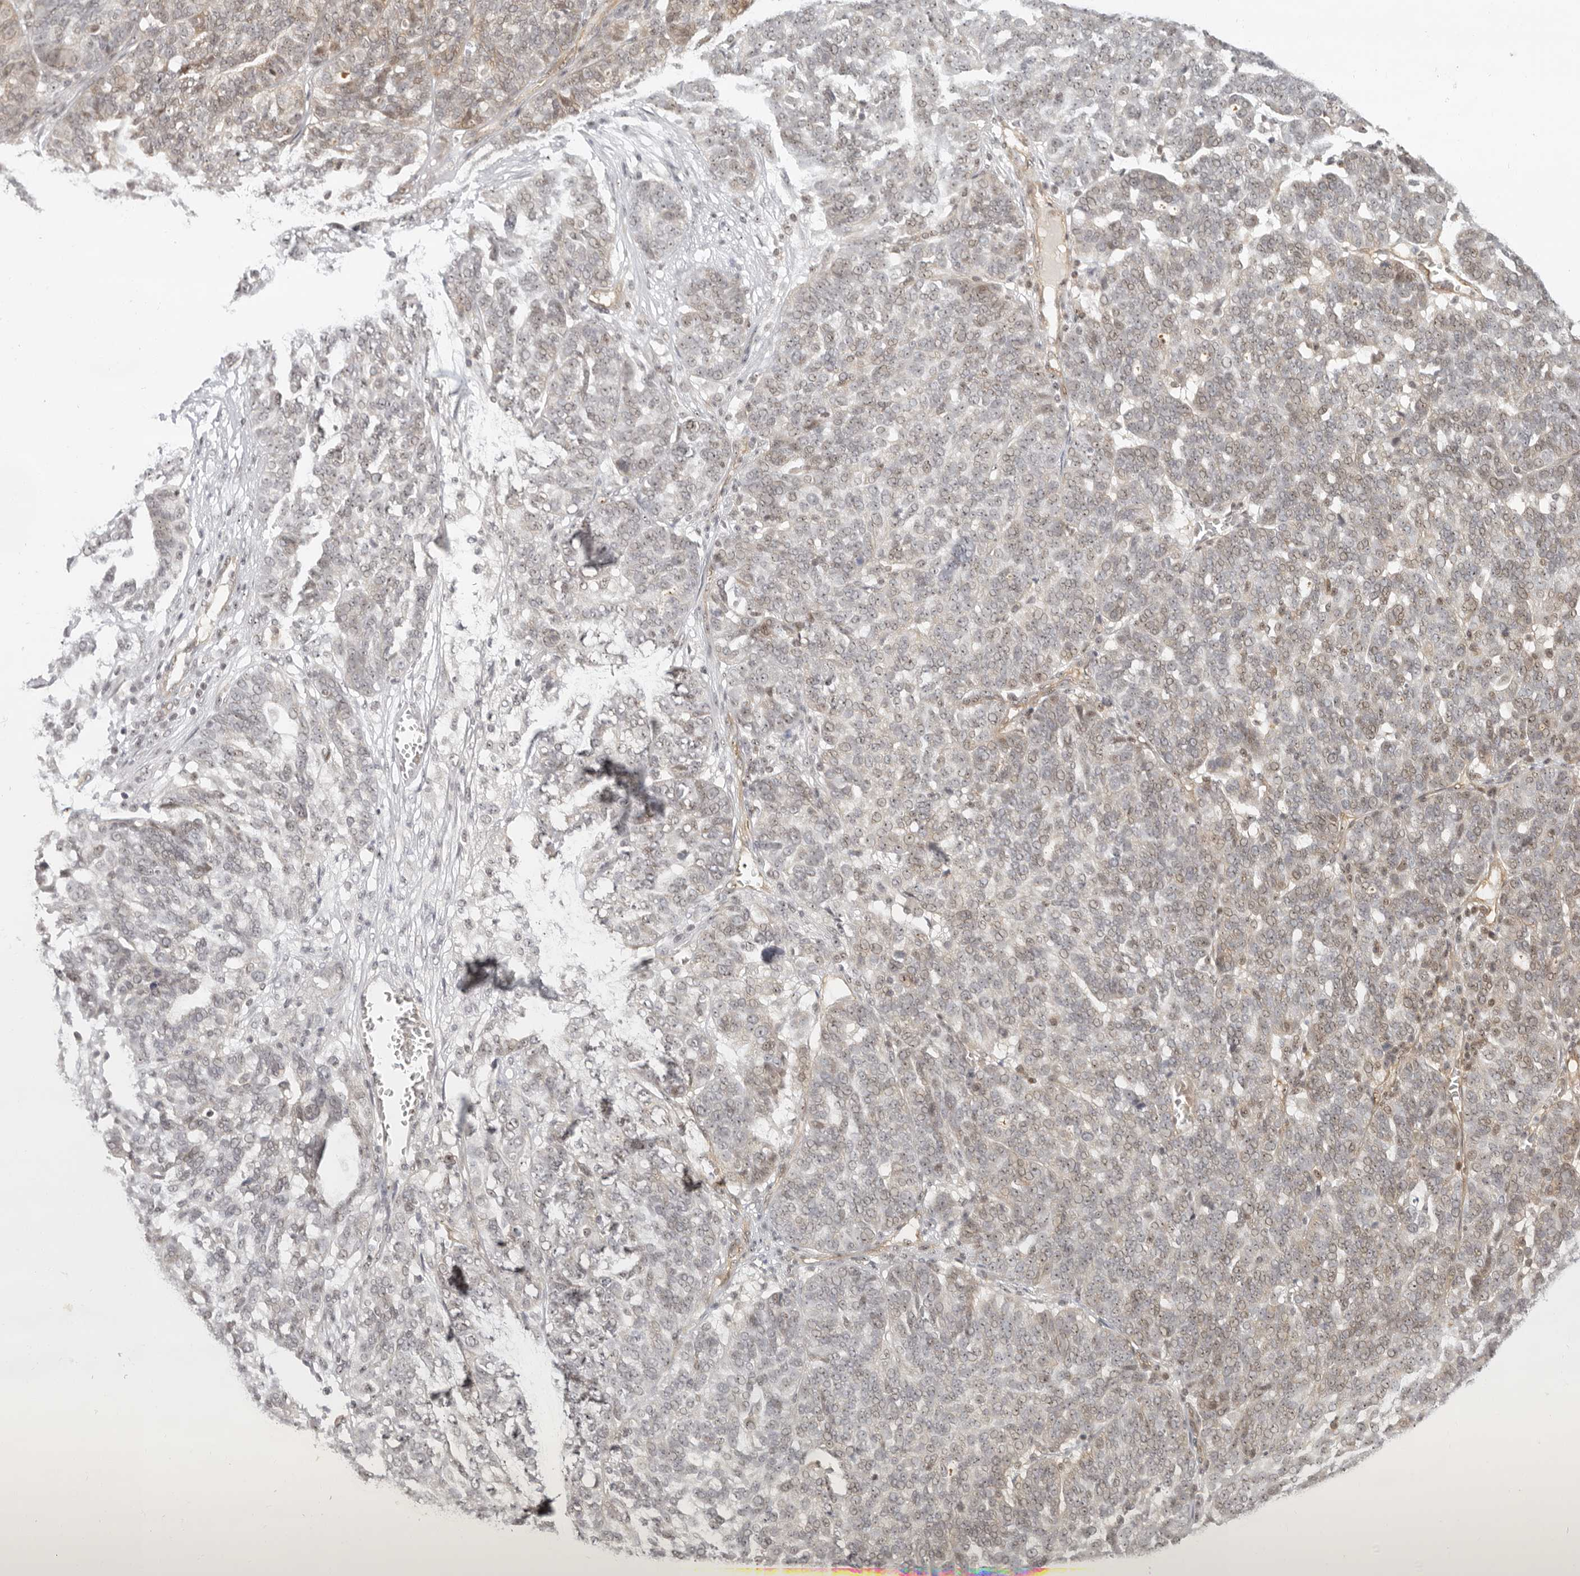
{"staining": {"intensity": "weak", "quantity": "25%-75%", "location": "cytoplasmic/membranous"}, "tissue": "ovarian cancer", "cell_type": "Tumor cells", "image_type": "cancer", "snomed": [{"axis": "morphology", "description": "Cystadenocarcinoma, serous, NOS"}, {"axis": "topography", "description": "Ovary"}], "caption": "A brown stain shows weak cytoplasmic/membranous positivity of a protein in ovarian cancer tumor cells.", "gene": "BAP1", "patient": {"sex": "female", "age": 59}}